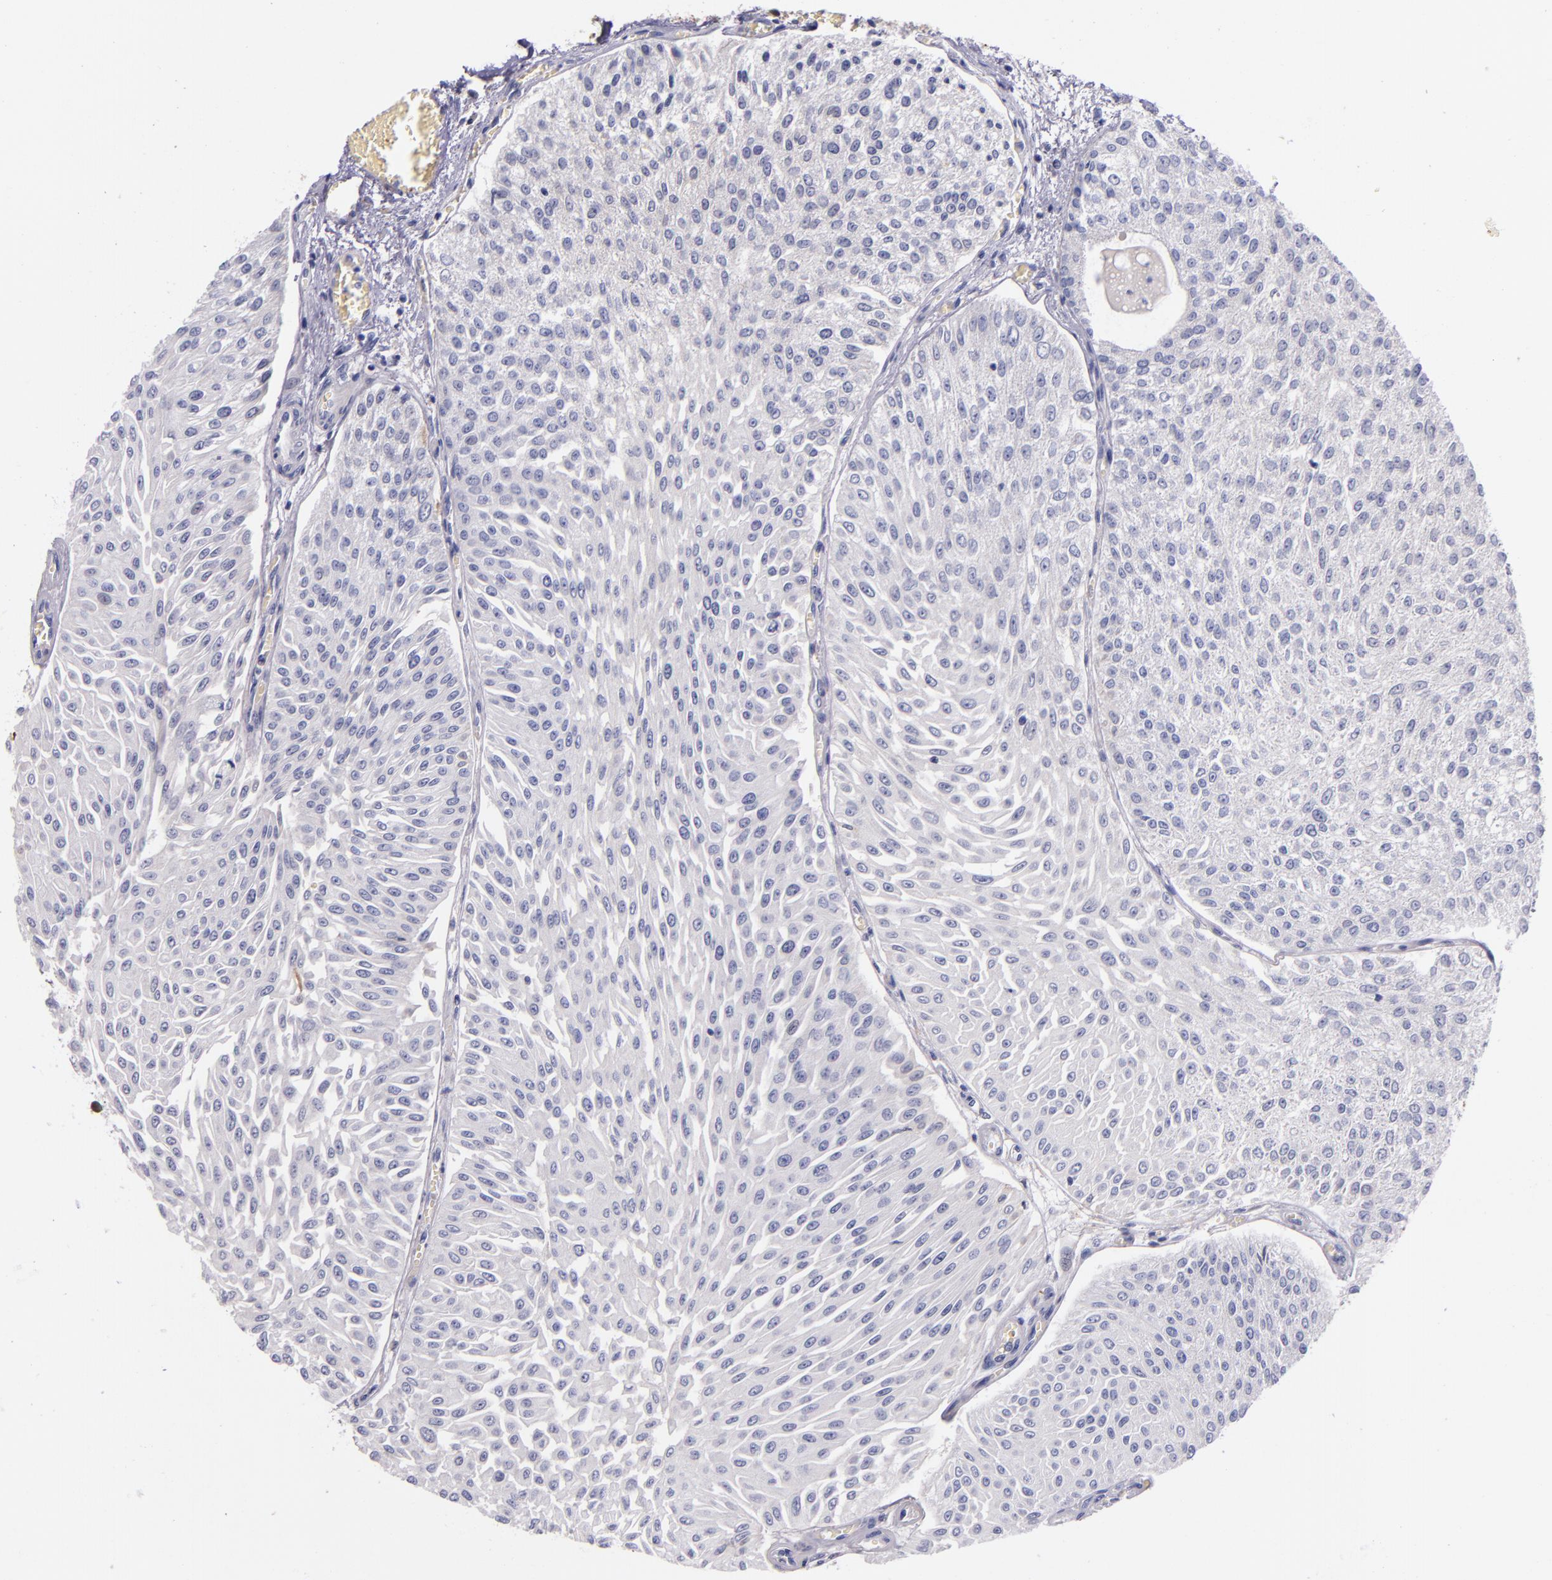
{"staining": {"intensity": "negative", "quantity": "none", "location": "none"}, "tissue": "urothelial cancer", "cell_type": "Tumor cells", "image_type": "cancer", "snomed": [{"axis": "morphology", "description": "Urothelial carcinoma, Low grade"}, {"axis": "topography", "description": "Urinary bladder"}], "caption": "Tumor cells show no significant expression in urothelial carcinoma (low-grade).", "gene": "KNG1", "patient": {"sex": "male", "age": 86}}